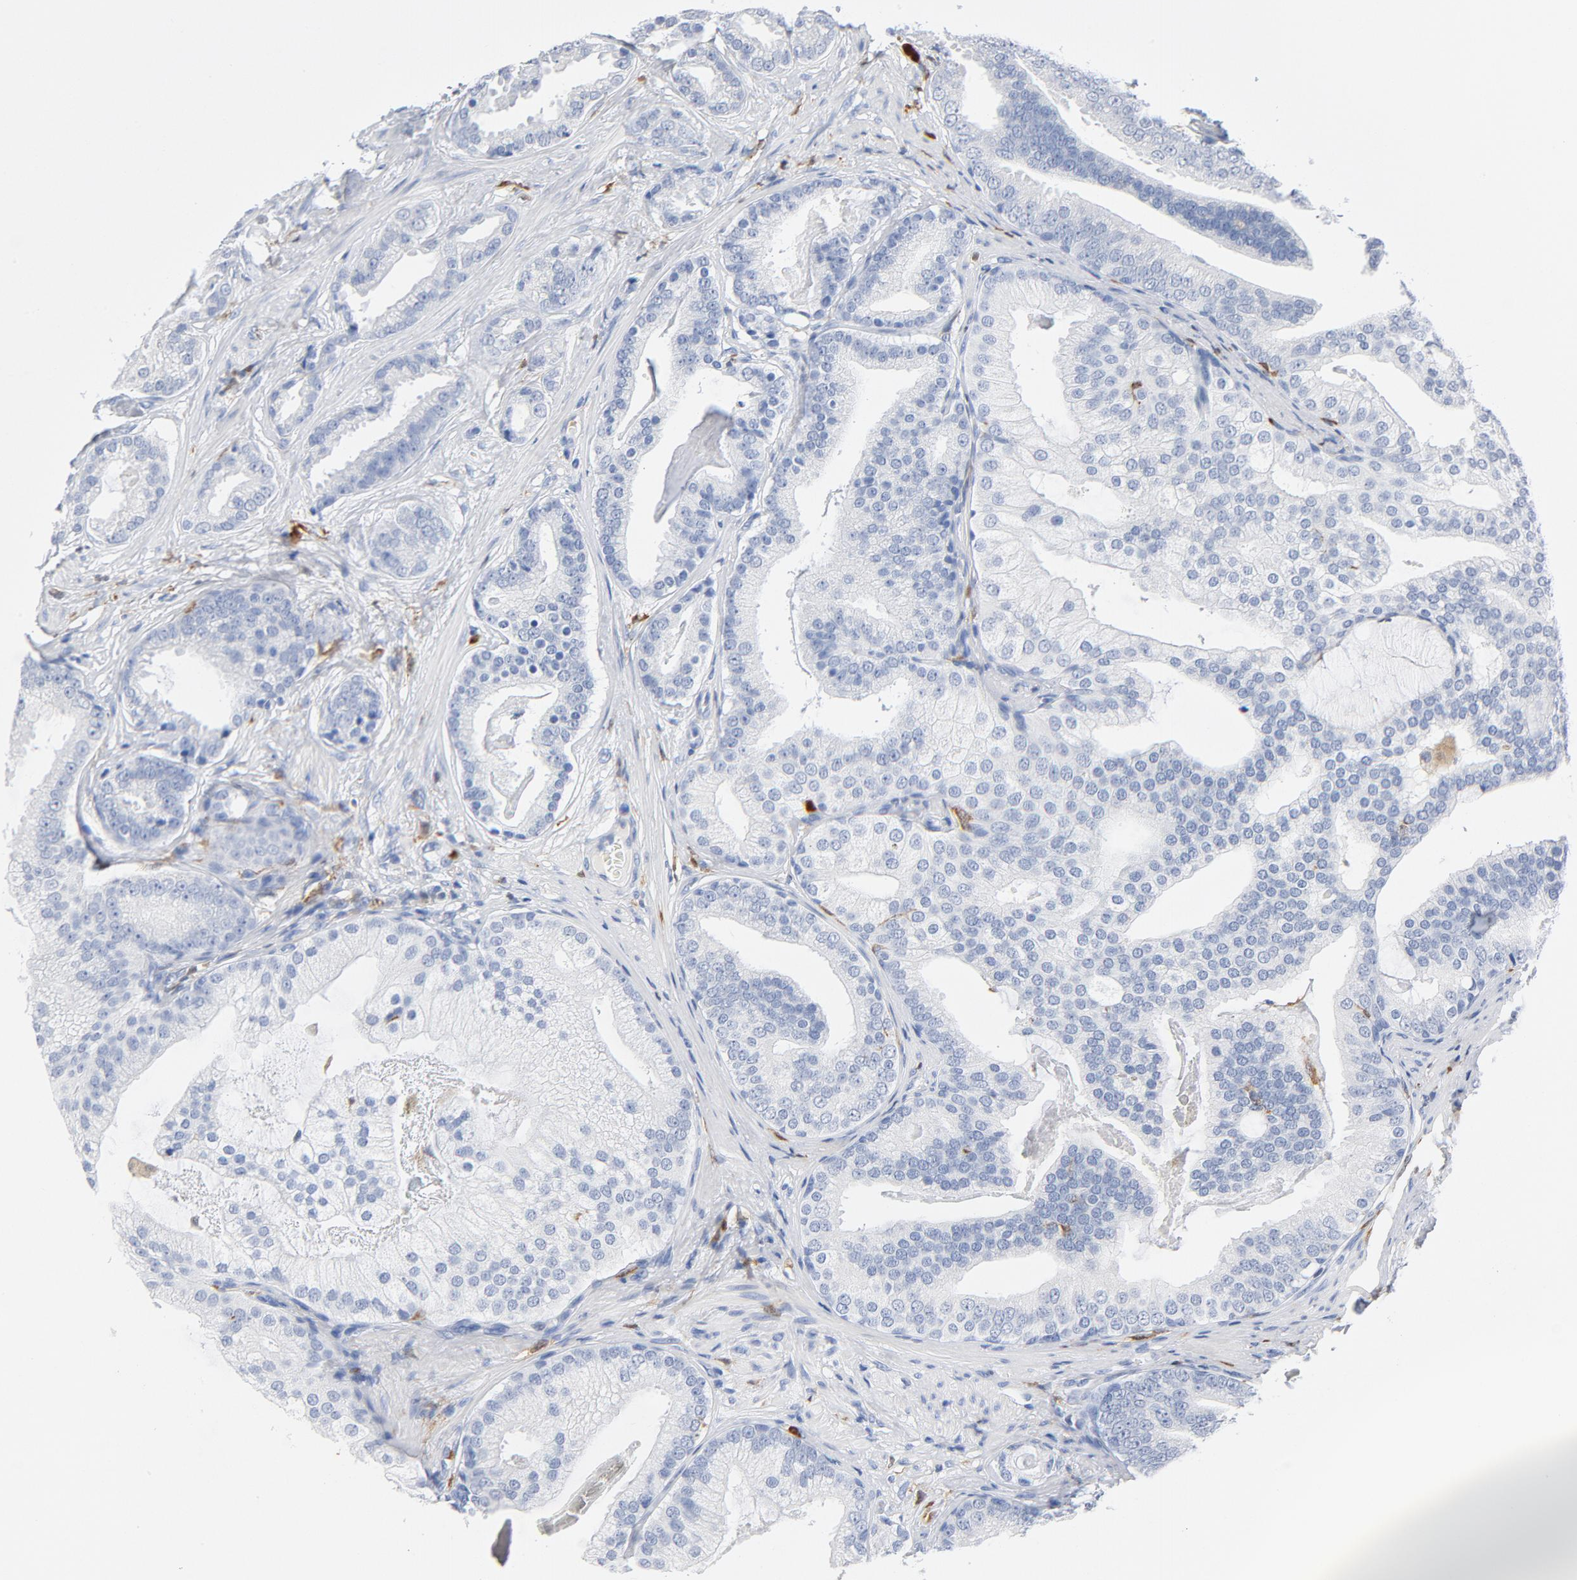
{"staining": {"intensity": "negative", "quantity": "none", "location": "none"}, "tissue": "prostate cancer", "cell_type": "Tumor cells", "image_type": "cancer", "snomed": [{"axis": "morphology", "description": "Adenocarcinoma, Low grade"}, {"axis": "topography", "description": "Prostate"}], "caption": "A photomicrograph of human adenocarcinoma (low-grade) (prostate) is negative for staining in tumor cells. (DAB immunohistochemistry (IHC), high magnification).", "gene": "NCF1", "patient": {"sex": "male", "age": 58}}